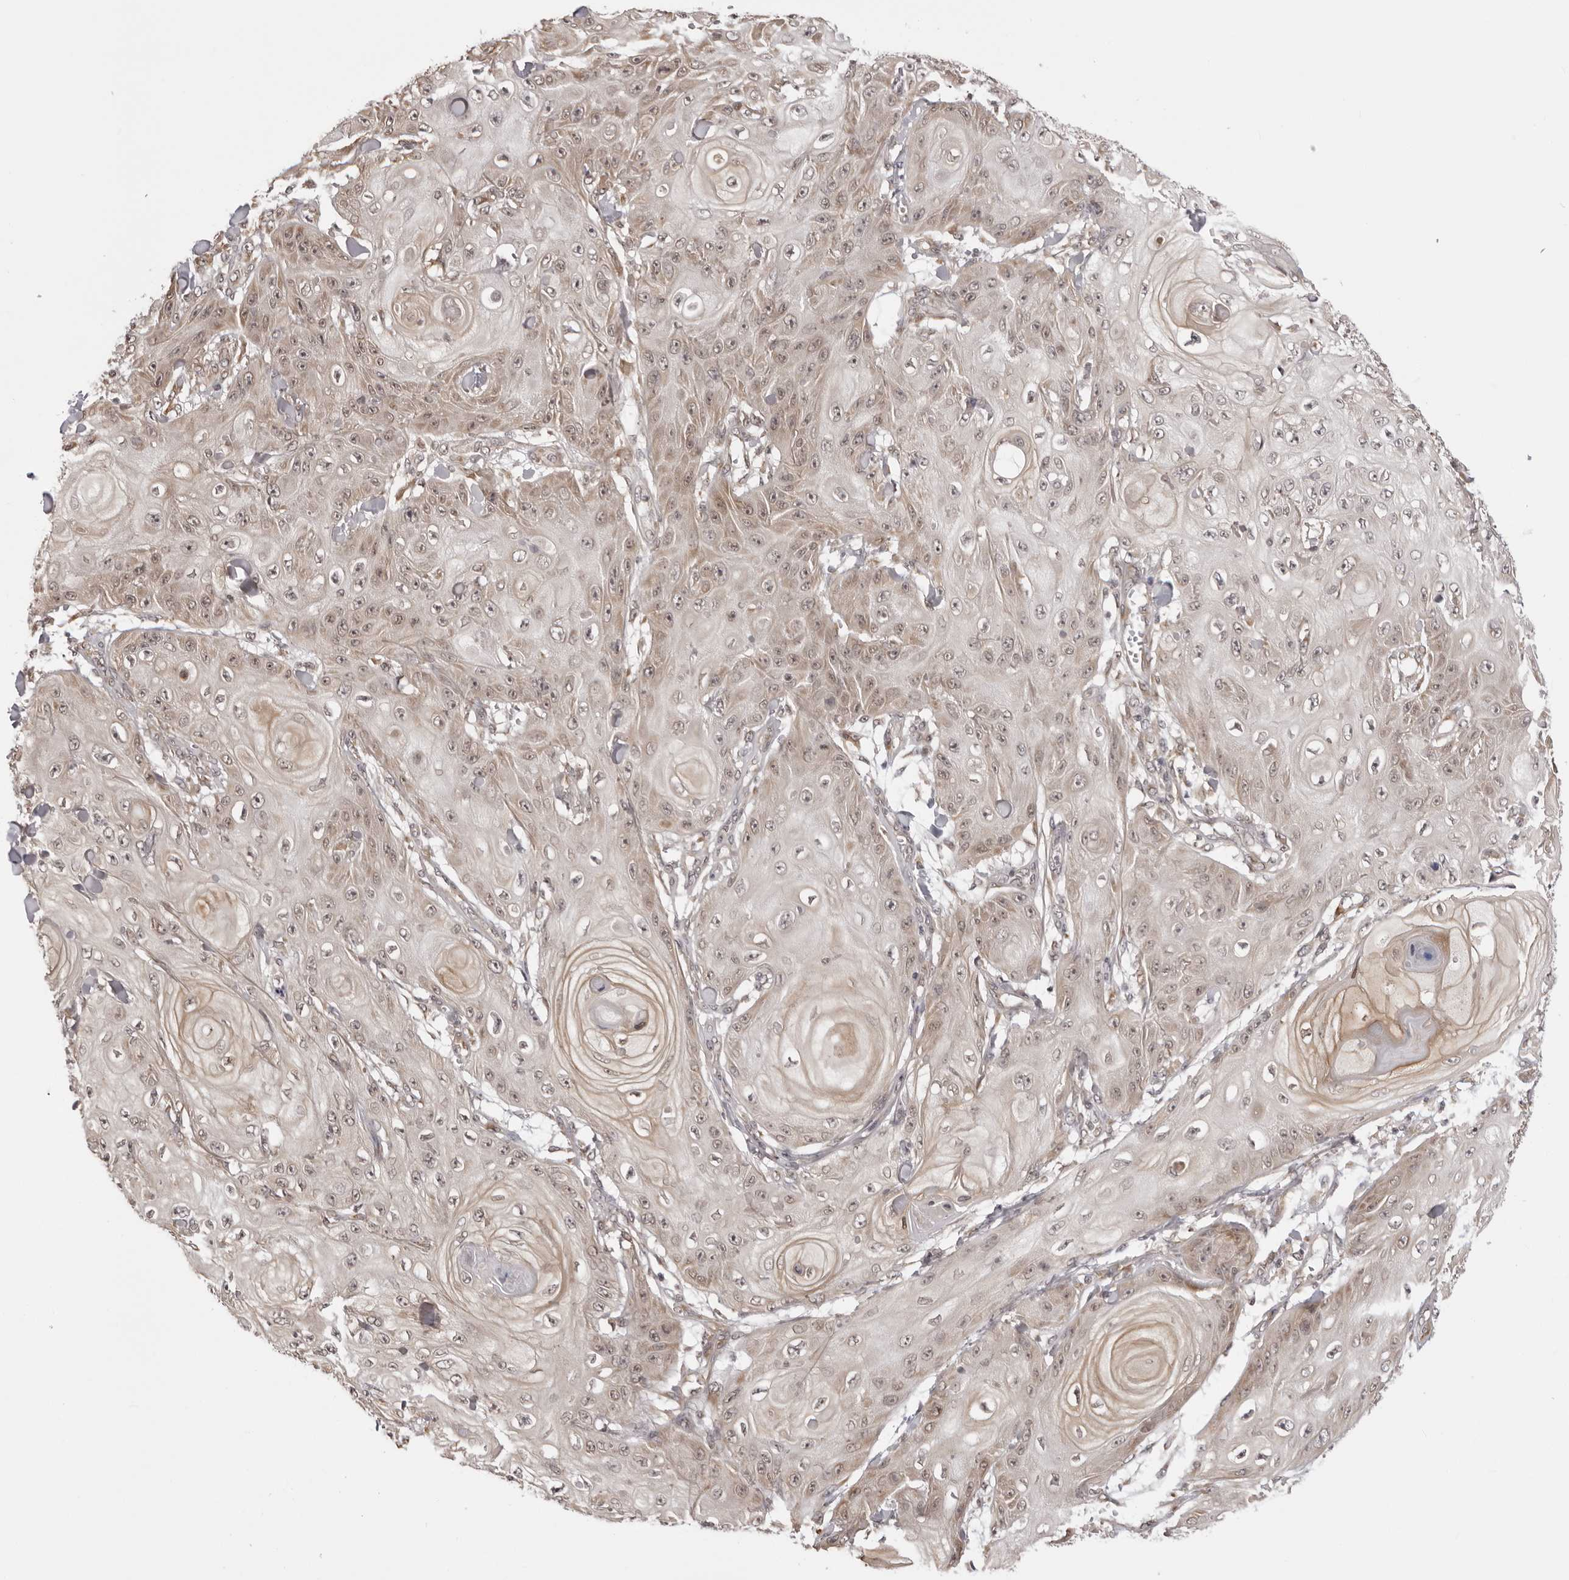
{"staining": {"intensity": "weak", "quantity": "25%-75%", "location": "cytoplasmic/membranous,nuclear"}, "tissue": "skin cancer", "cell_type": "Tumor cells", "image_type": "cancer", "snomed": [{"axis": "morphology", "description": "Squamous cell carcinoma, NOS"}, {"axis": "topography", "description": "Skin"}], "caption": "IHC (DAB (3,3'-diaminobenzidine)) staining of skin cancer (squamous cell carcinoma) shows weak cytoplasmic/membranous and nuclear protein staining in approximately 25%-75% of tumor cells.", "gene": "ZC3H11A", "patient": {"sex": "male", "age": 74}}